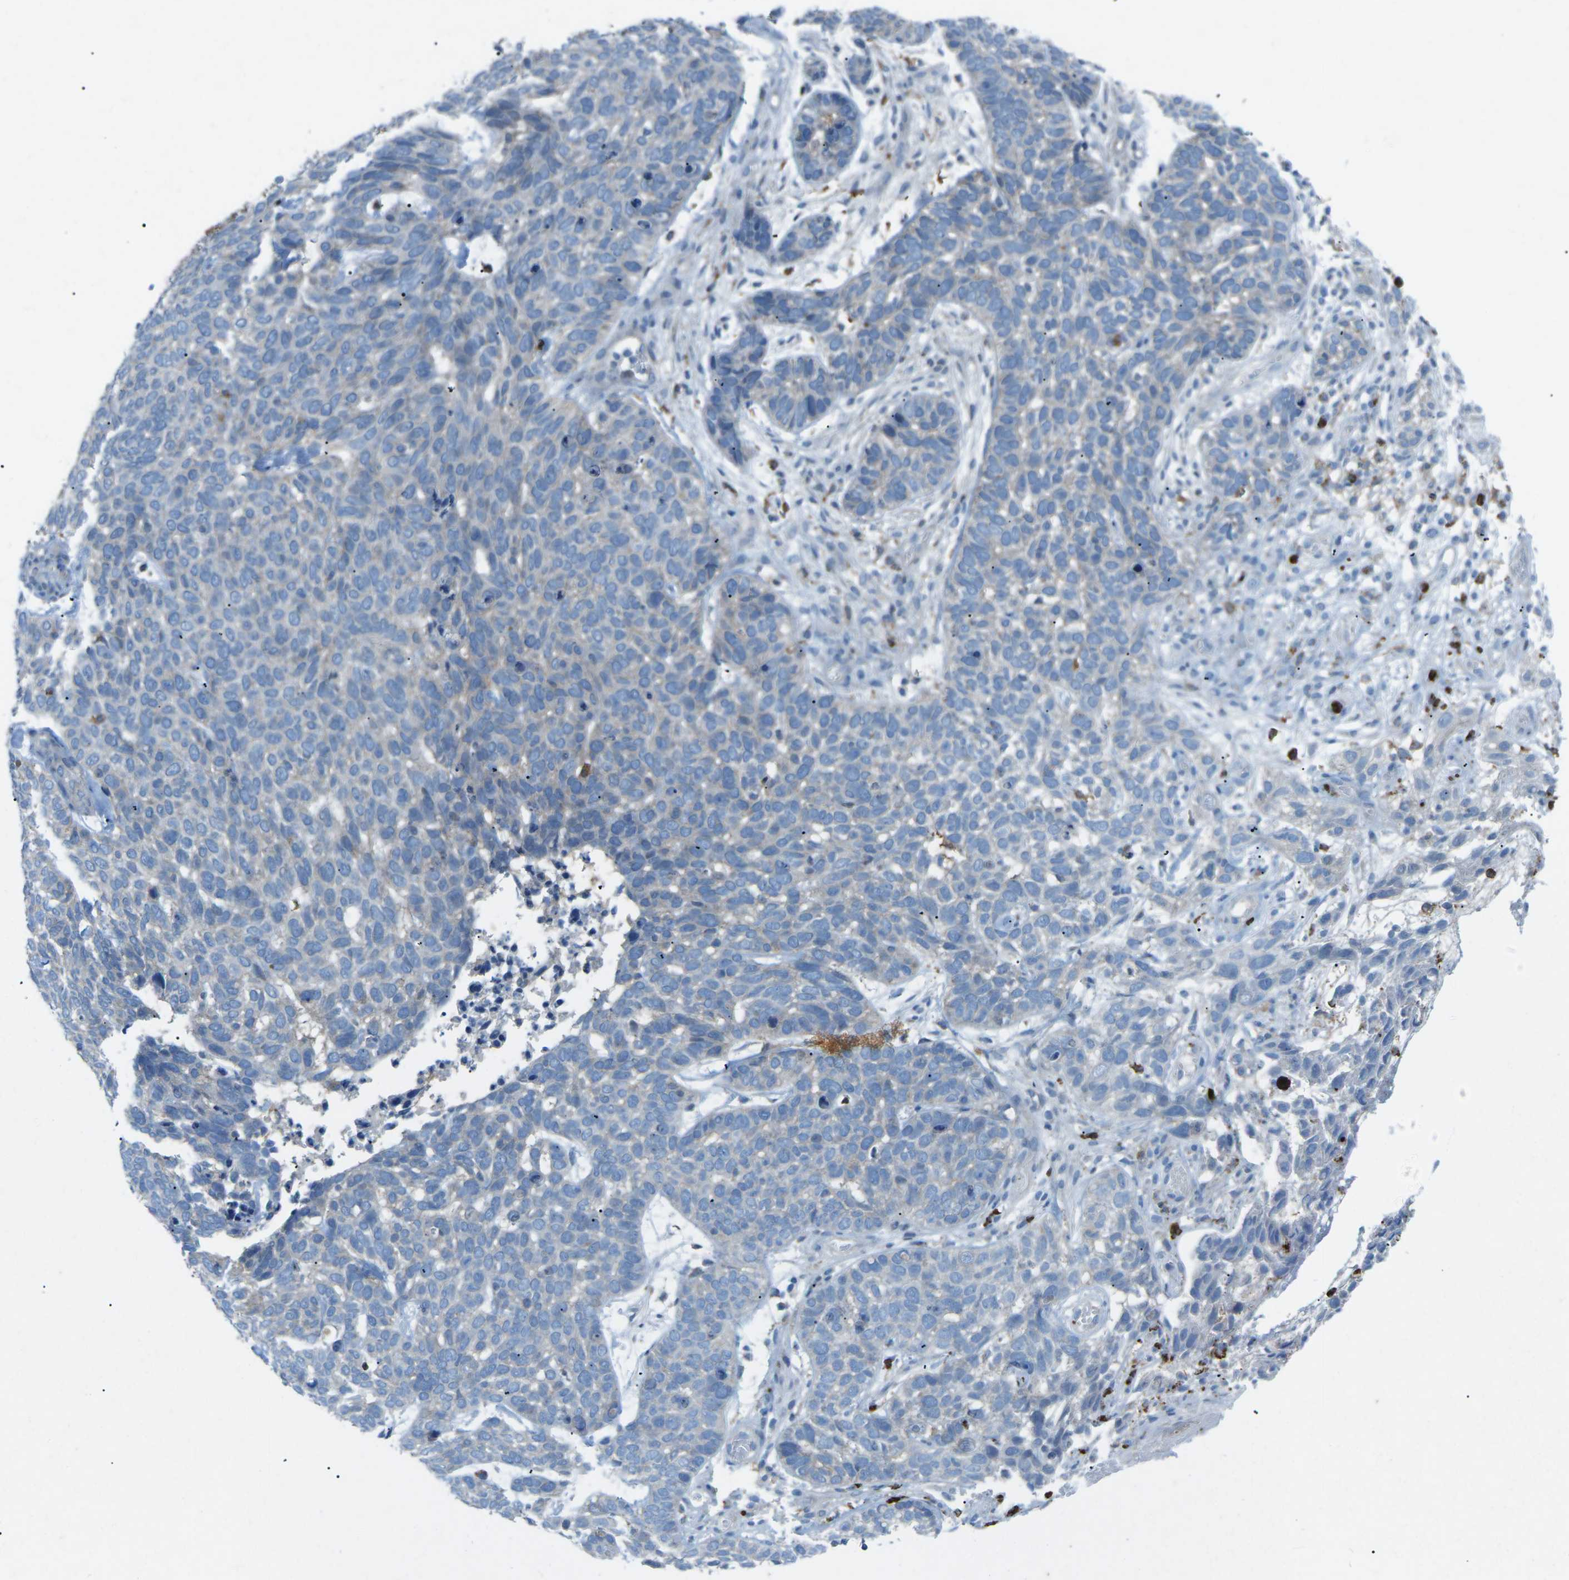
{"staining": {"intensity": "weak", "quantity": "<25%", "location": "cytoplasmic/membranous"}, "tissue": "skin cancer", "cell_type": "Tumor cells", "image_type": "cancer", "snomed": [{"axis": "morphology", "description": "Basal cell carcinoma"}, {"axis": "topography", "description": "Skin"}], "caption": "Immunohistochemistry micrograph of neoplastic tissue: skin cancer stained with DAB displays no significant protein expression in tumor cells.", "gene": "STK11", "patient": {"sex": "male", "age": 87}}